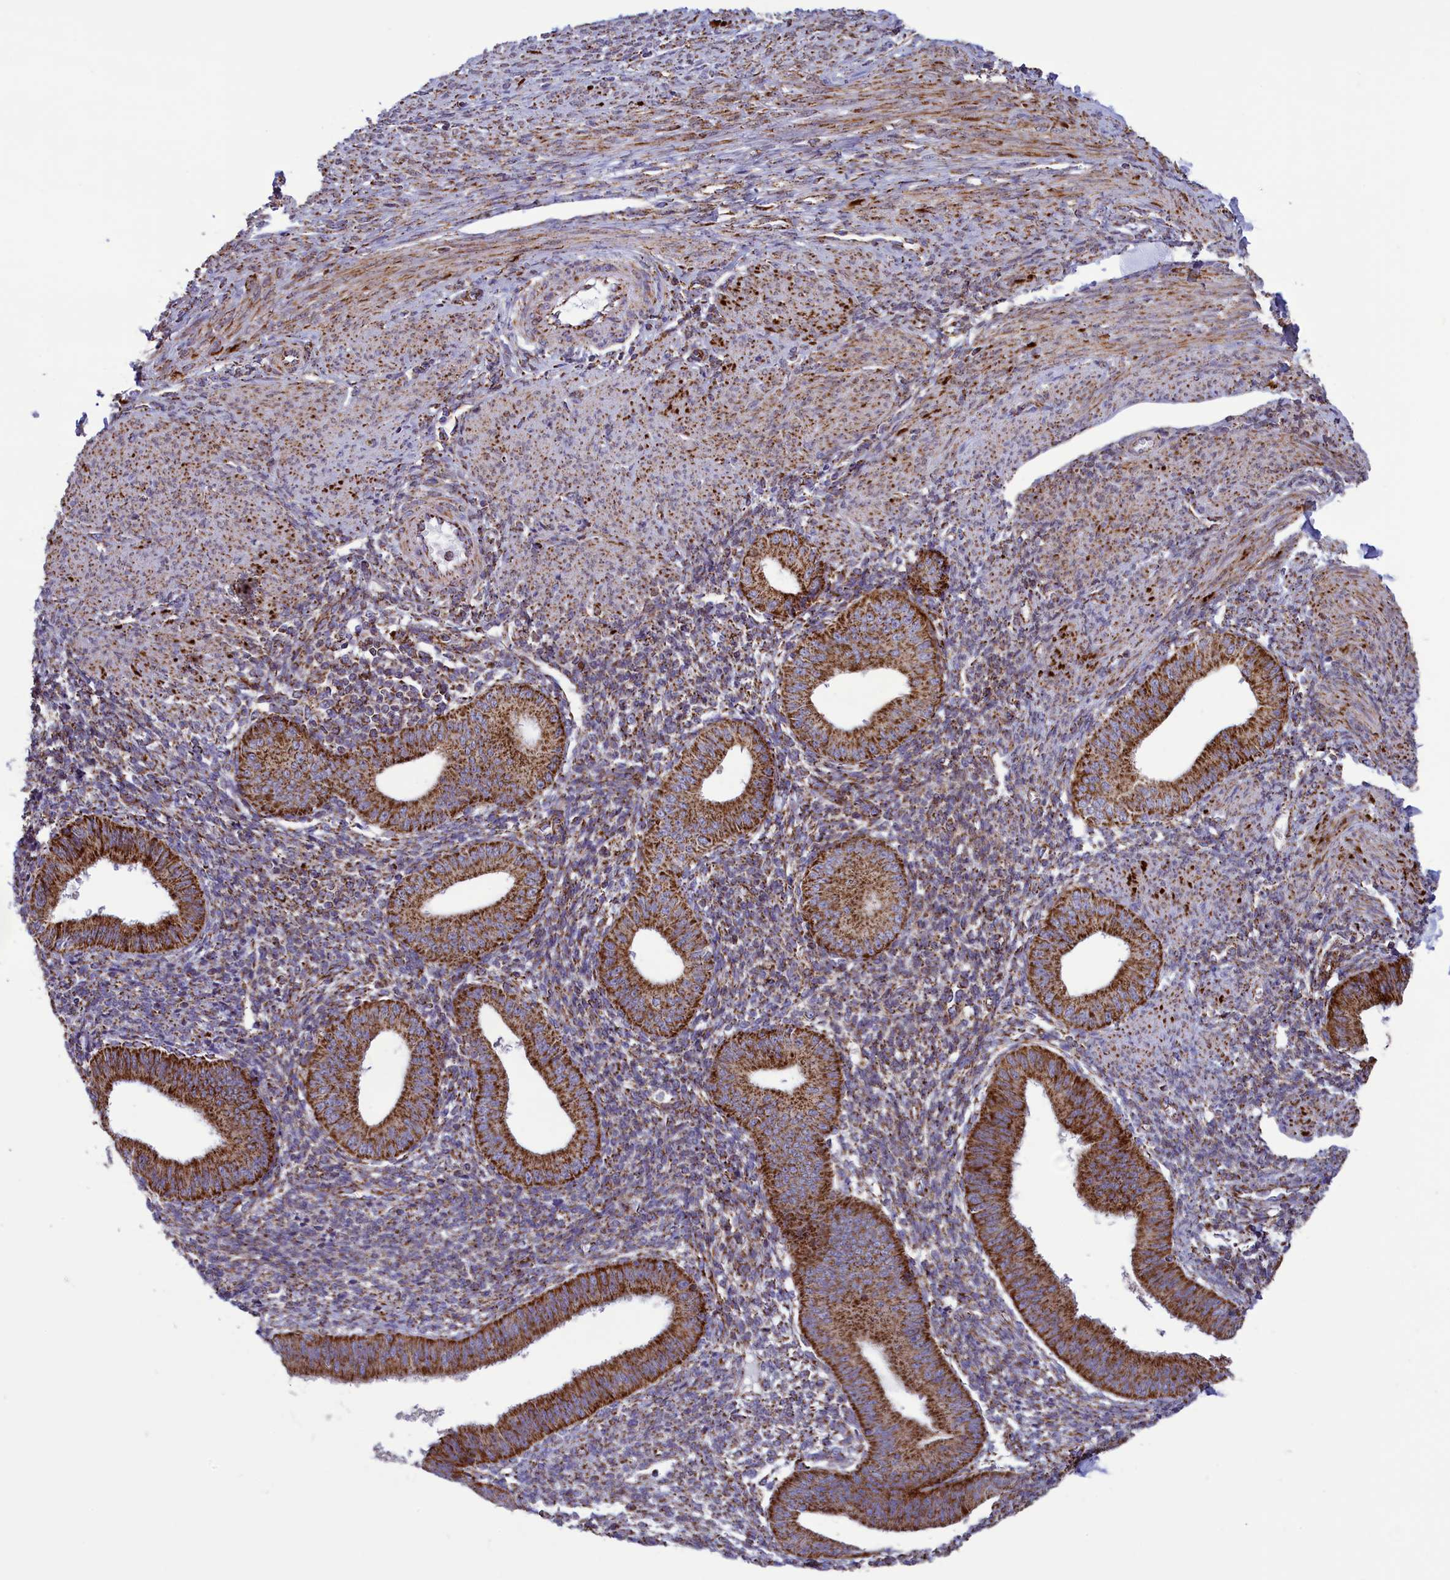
{"staining": {"intensity": "moderate", "quantity": "25%-75%", "location": "cytoplasmic/membranous"}, "tissue": "endometrium", "cell_type": "Cells in endometrial stroma", "image_type": "normal", "snomed": [{"axis": "morphology", "description": "Normal tissue, NOS"}, {"axis": "topography", "description": "Uterus"}, {"axis": "topography", "description": "Endometrium"}], "caption": "Human endometrium stained for a protein (brown) demonstrates moderate cytoplasmic/membranous positive positivity in about 25%-75% of cells in endometrial stroma.", "gene": "ISOC2", "patient": {"sex": "female", "age": 48}}